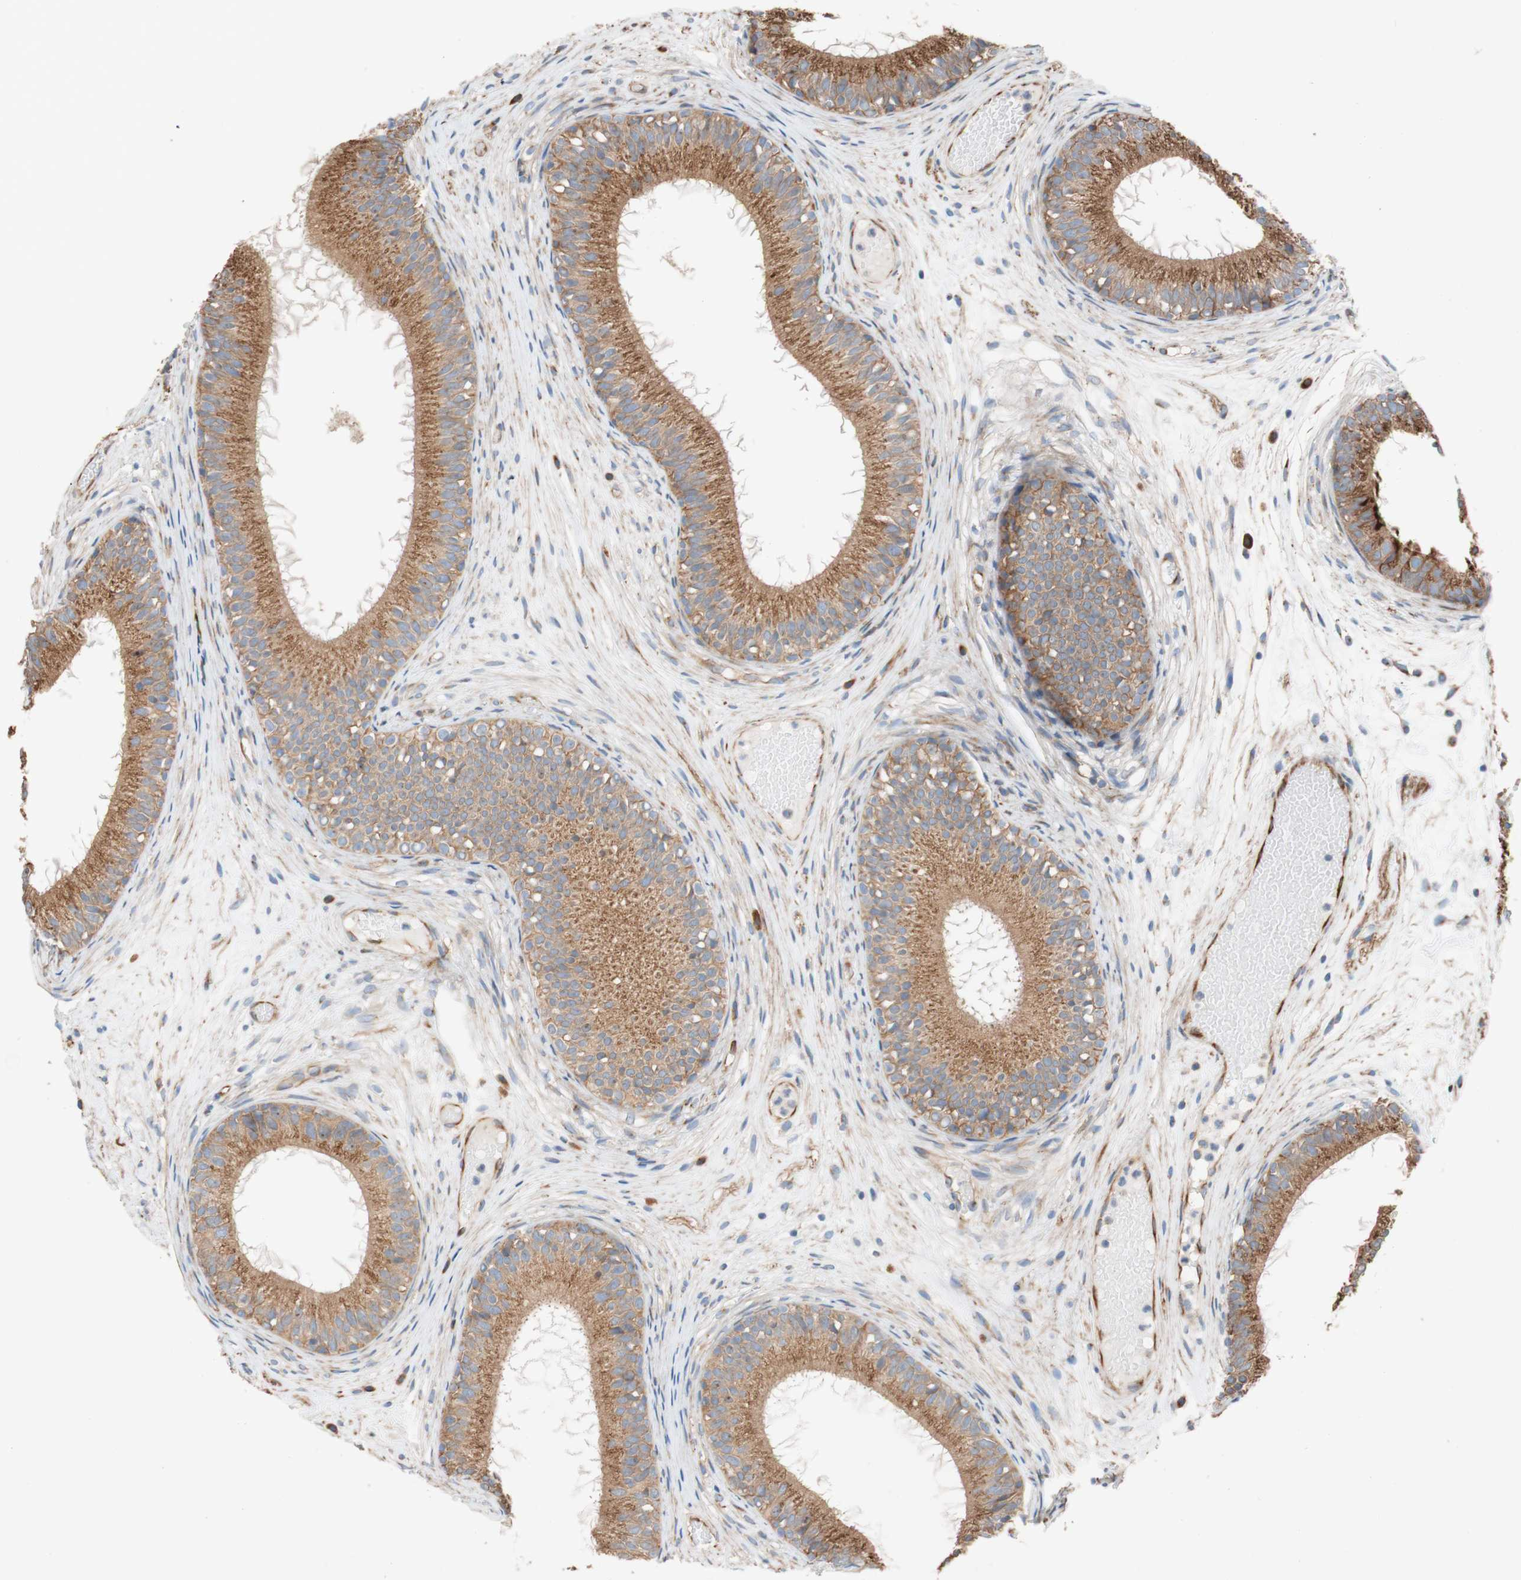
{"staining": {"intensity": "moderate", "quantity": ">75%", "location": "cytoplasmic/membranous"}, "tissue": "epididymis", "cell_type": "Glandular cells", "image_type": "normal", "snomed": [{"axis": "morphology", "description": "Normal tissue, NOS"}, {"axis": "morphology", "description": "Atrophy, NOS"}, {"axis": "topography", "description": "Testis"}, {"axis": "topography", "description": "Epididymis"}], "caption": "This image displays benign epididymis stained with IHC to label a protein in brown. The cytoplasmic/membranous of glandular cells show moderate positivity for the protein. Nuclei are counter-stained blue.", "gene": "C1orf43", "patient": {"sex": "male", "age": 18}}